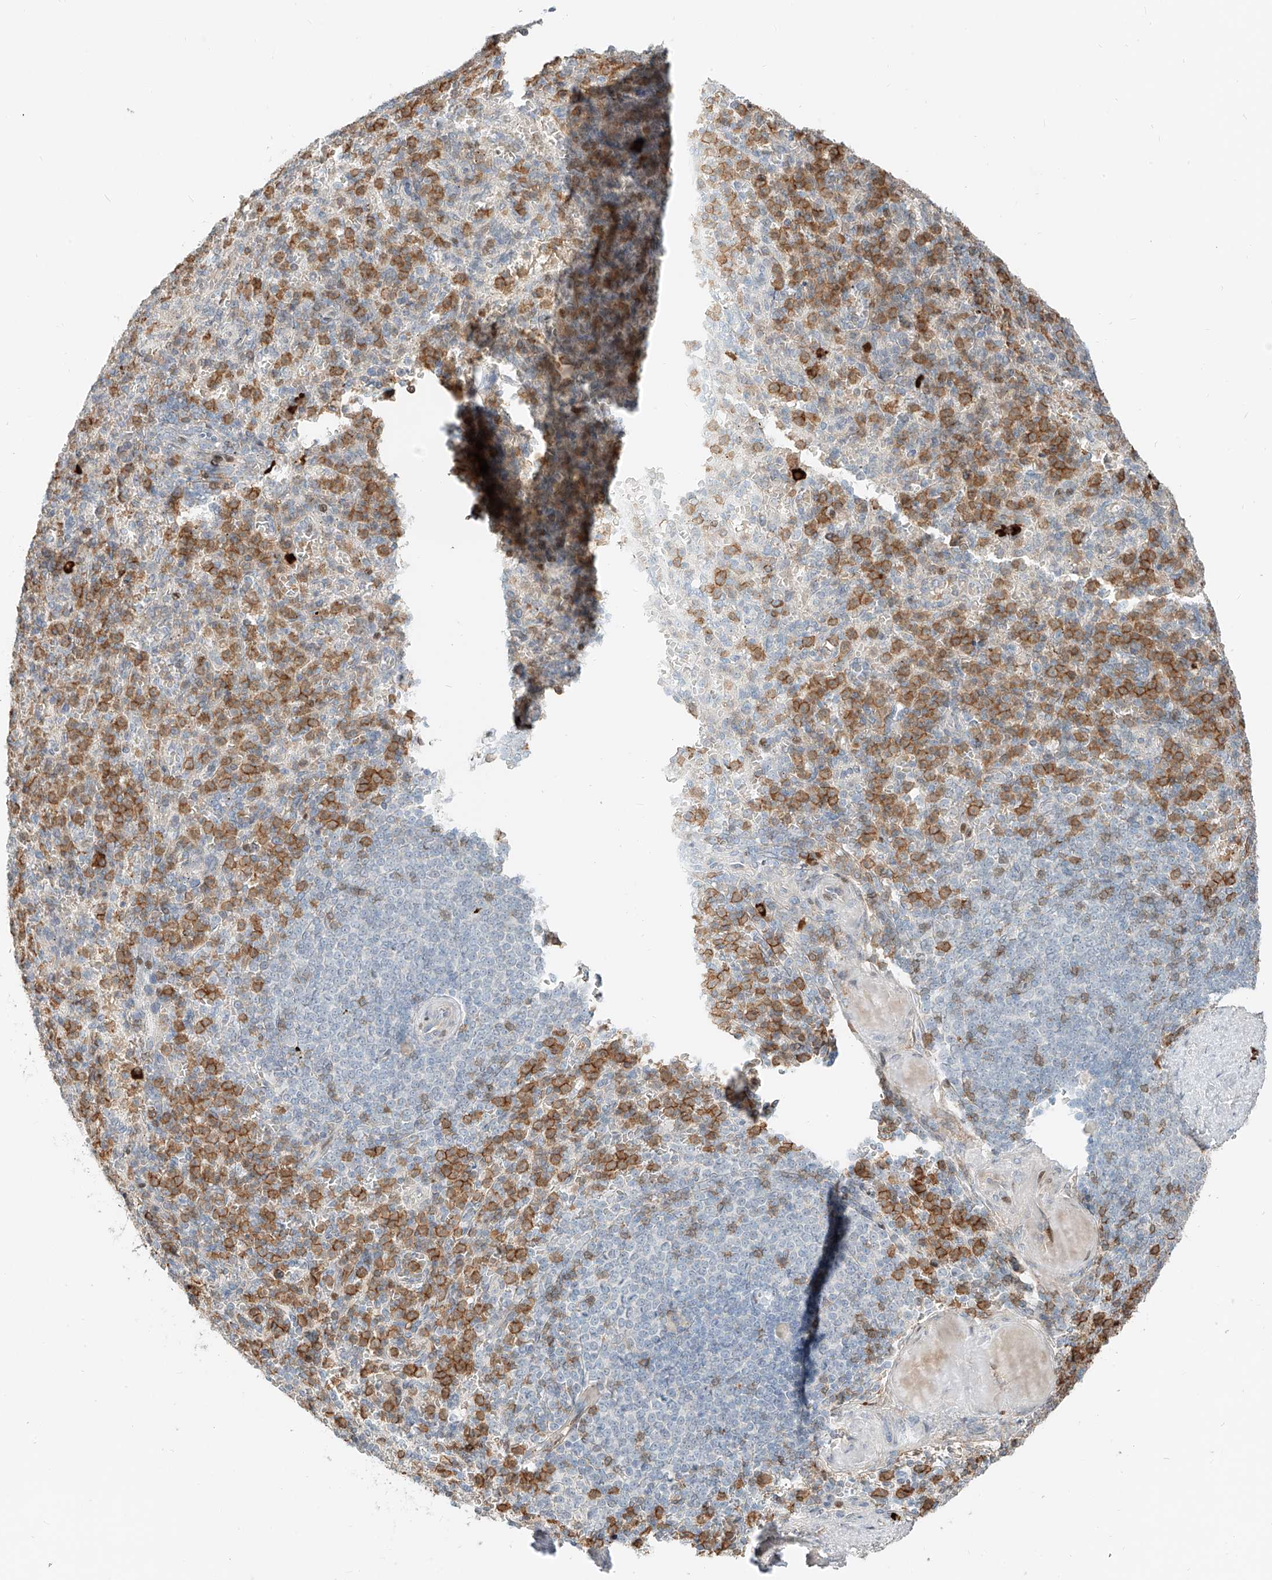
{"staining": {"intensity": "moderate", "quantity": "25%-75%", "location": "cytoplasmic/membranous"}, "tissue": "spleen", "cell_type": "Cells in red pulp", "image_type": "normal", "snomed": [{"axis": "morphology", "description": "Normal tissue, NOS"}, {"axis": "topography", "description": "Spleen"}], "caption": "Protein analysis of normal spleen demonstrates moderate cytoplasmic/membranous positivity in approximately 25%-75% of cells in red pulp. The staining was performed using DAB (3,3'-diaminobenzidine) to visualize the protein expression in brown, while the nuclei were stained in blue with hematoxylin (Magnification: 20x).", "gene": "CEP162", "patient": {"sex": "female", "age": 74}}